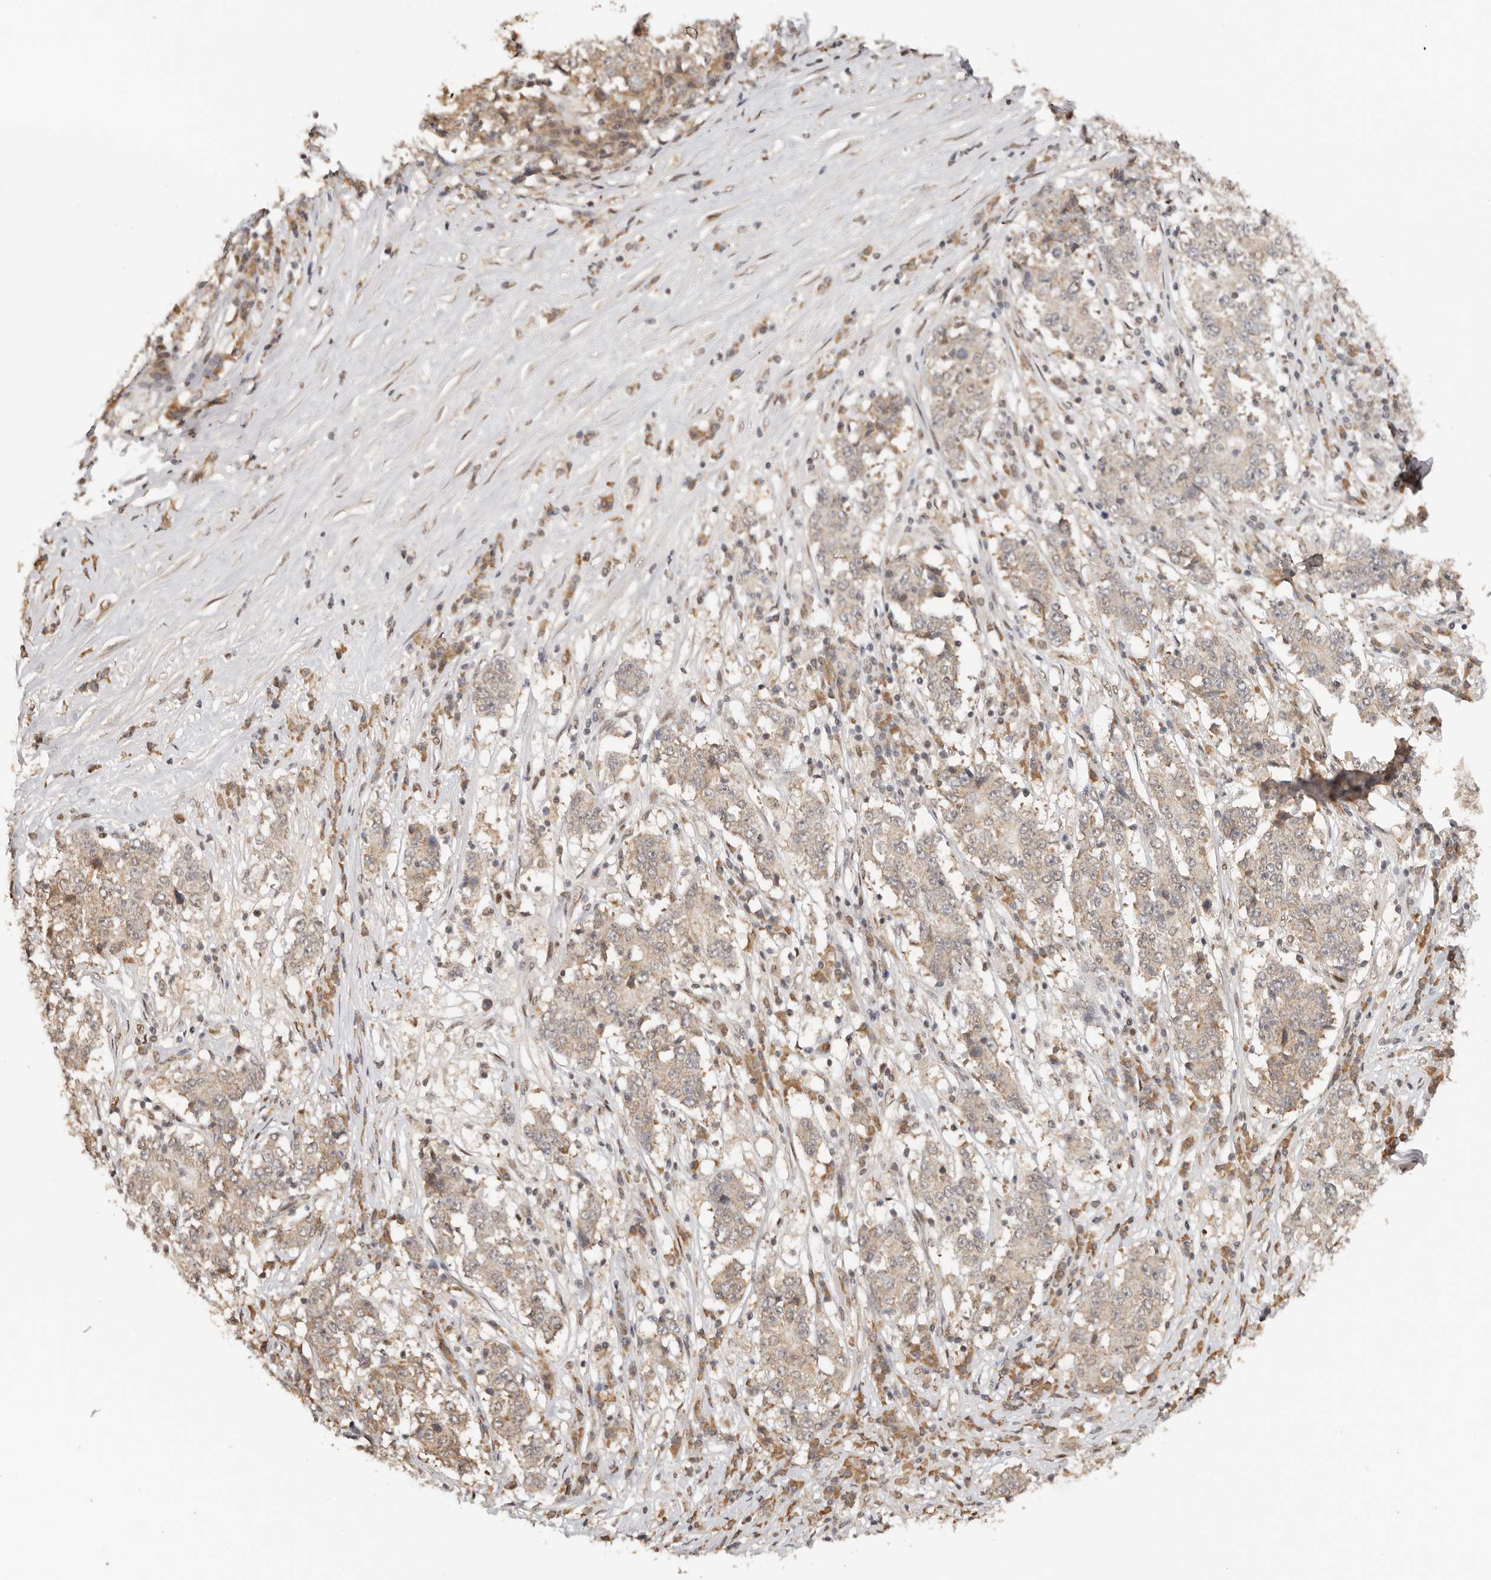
{"staining": {"intensity": "weak", "quantity": ">75%", "location": "cytoplasmic/membranous"}, "tissue": "stomach cancer", "cell_type": "Tumor cells", "image_type": "cancer", "snomed": [{"axis": "morphology", "description": "Adenocarcinoma, NOS"}, {"axis": "topography", "description": "Stomach"}], "caption": "Stomach cancer (adenocarcinoma) stained for a protein displays weak cytoplasmic/membranous positivity in tumor cells.", "gene": "SEC14L1", "patient": {"sex": "male", "age": 59}}